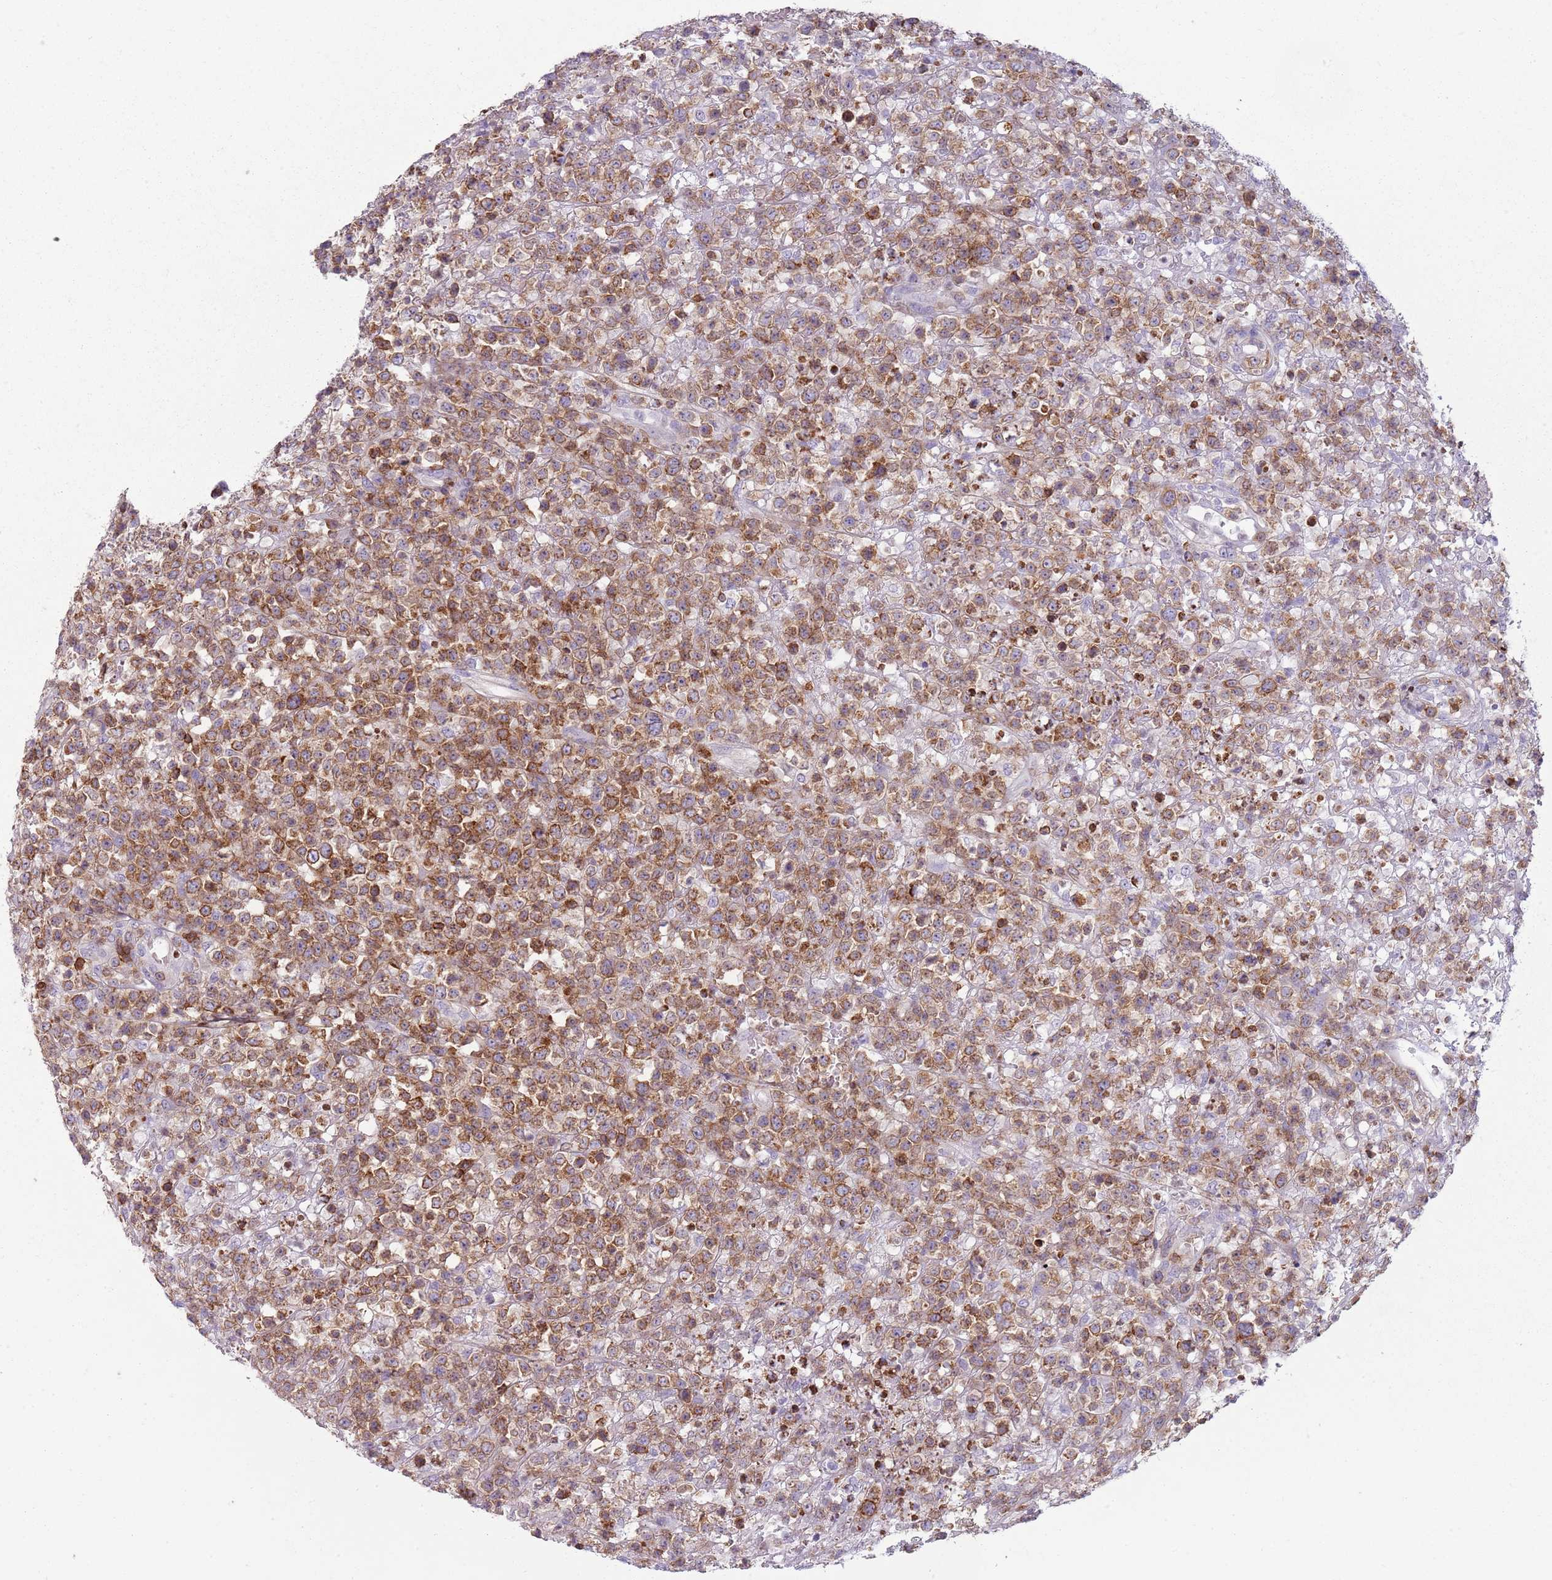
{"staining": {"intensity": "moderate", "quantity": ">75%", "location": "cytoplasmic/membranous"}, "tissue": "lymphoma", "cell_type": "Tumor cells", "image_type": "cancer", "snomed": [{"axis": "morphology", "description": "Malignant lymphoma, non-Hodgkin's type, High grade"}, {"axis": "topography", "description": "Colon"}], "caption": "Lymphoma was stained to show a protein in brown. There is medium levels of moderate cytoplasmic/membranous positivity in approximately >75% of tumor cells.", "gene": "ZNF583", "patient": {"sex": "female", "age": 53}}